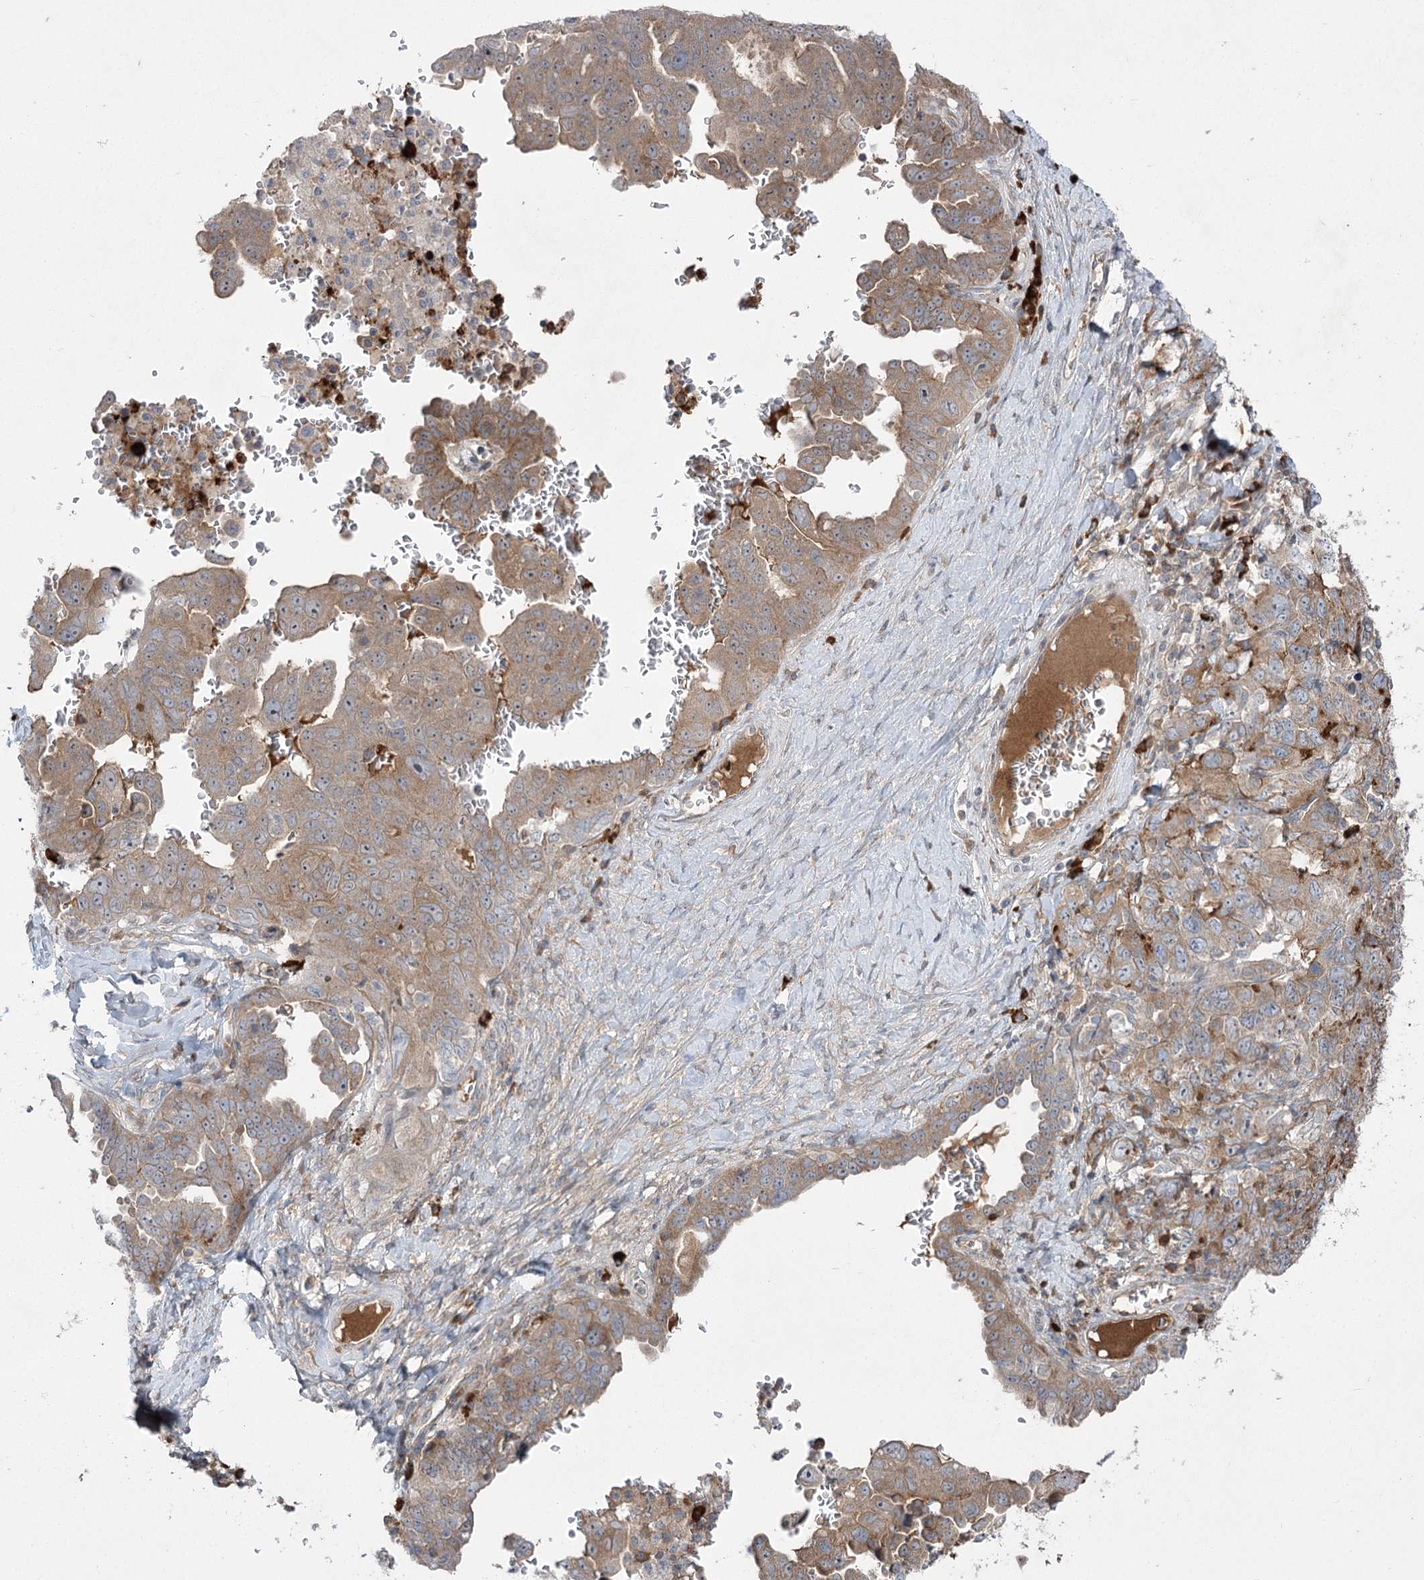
{"staining": {"intensity": "moderate", "quantity": ">75%", "location": "cytoplasmic/membranous"}, "tissue": "ovarian cancer", "cell_type": "Tumor cells", "image_type": "cancer", "snomed": [{"axis": "morphology", "description": "Carcinoma, endometroid"}, {"axis": "topography", "description": "Ovary"}], "caption": "A brown stain shows moderate cytoplasmic/membranous positivity of a protein in human ovarian endometroid carcinoma tumor cells.", "gene": "PLEKHA5", "patient": {"sex": "female", "age": 62}}